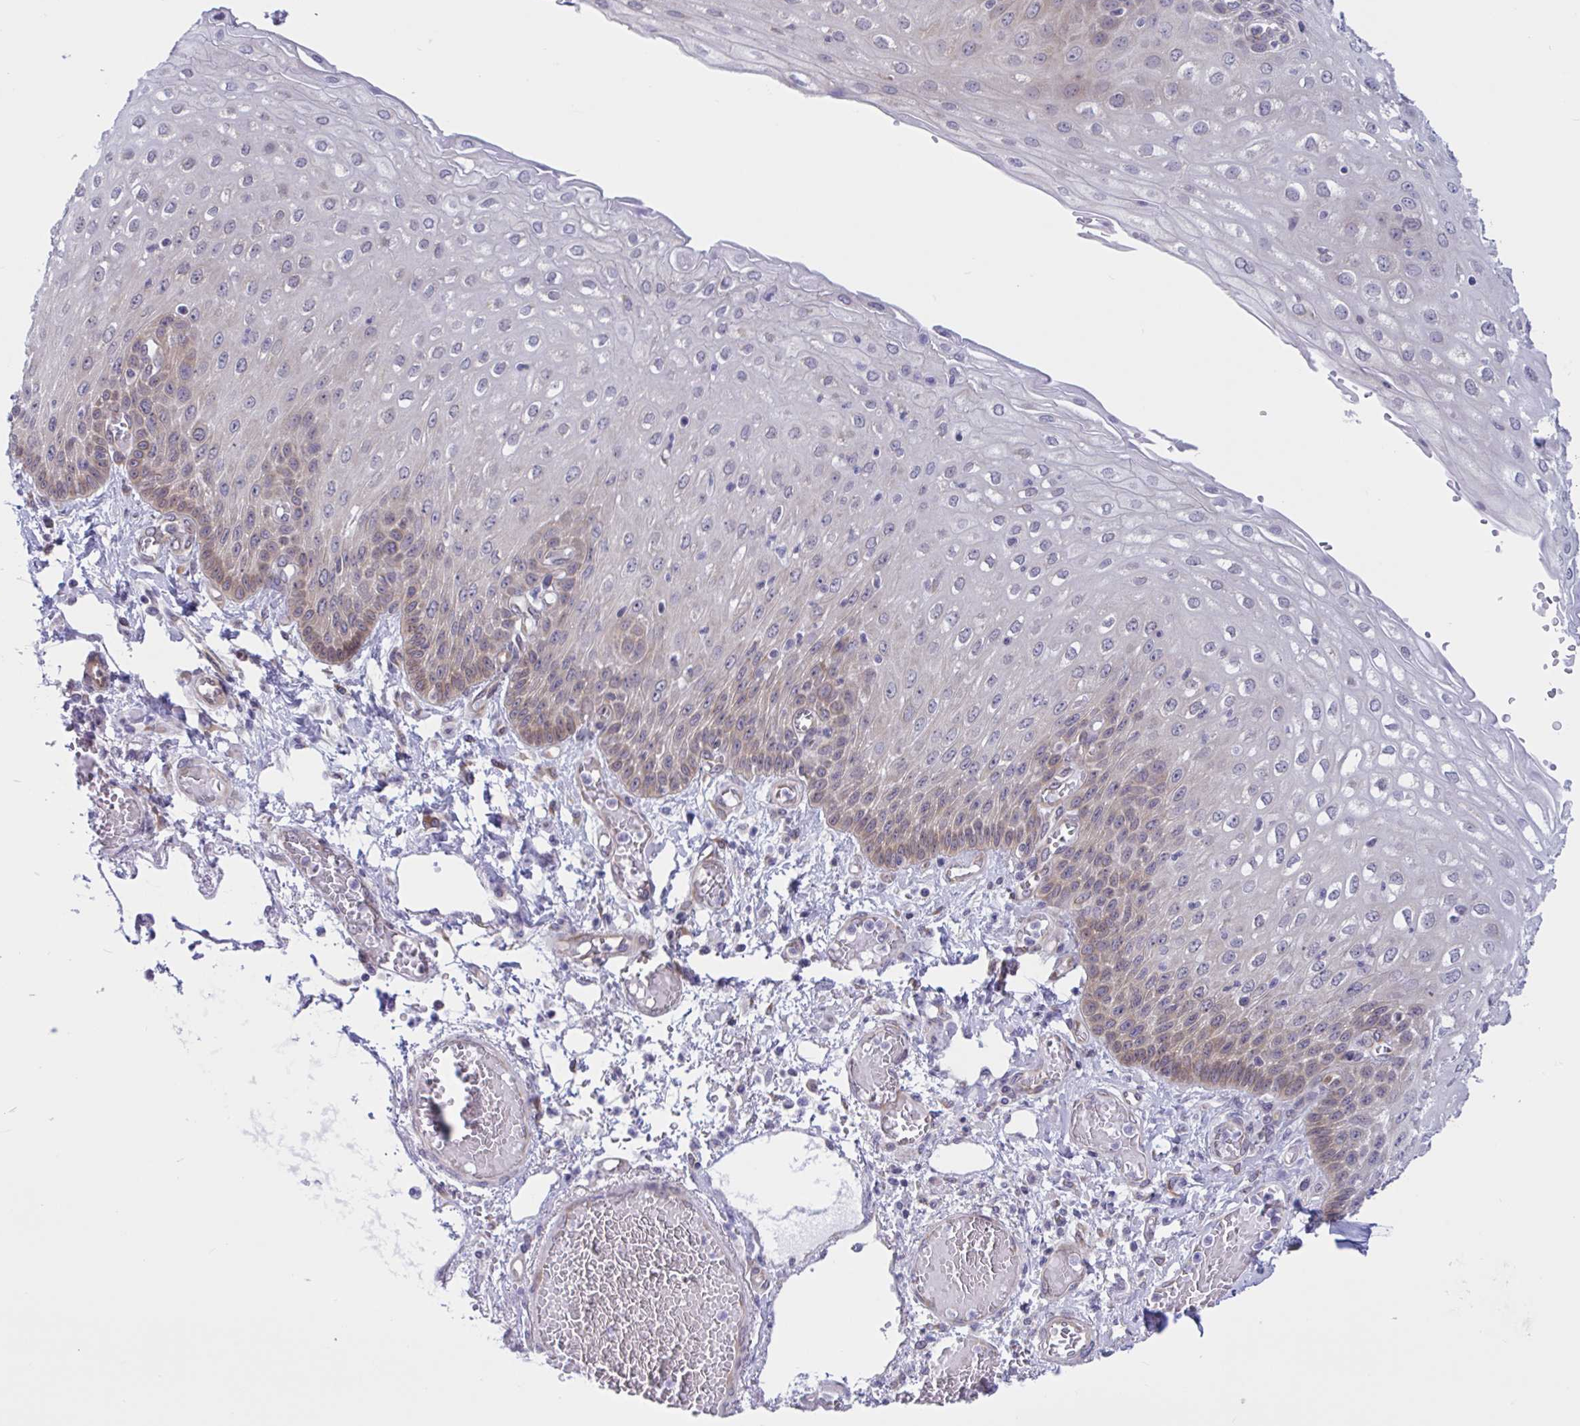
{"staining": {"intensity": "weak", "quantity": "25%-75%", "location": "cytoplasmic/membranous"}, "tissue": "esophagus", "cell_type": "Squamous epithelial cells", "image_type": "normal", "snomed": [{"axis": "morphology", "description": "Normal tissue, NOS"}, {"axis": "morphology", "description": "Adenocarcinoma, NOS"}, {"axis": "topography", "description": "Esophagus"}], "caption": "Immunohistochemical staining of unremarkable human esophagus displays low levels of weak cytoplasmic/membranous staining in about 25%-75% of squamous epithelial cells.", "gene": "CAMLG", "patient": {"sex": "male", "age": 81}}